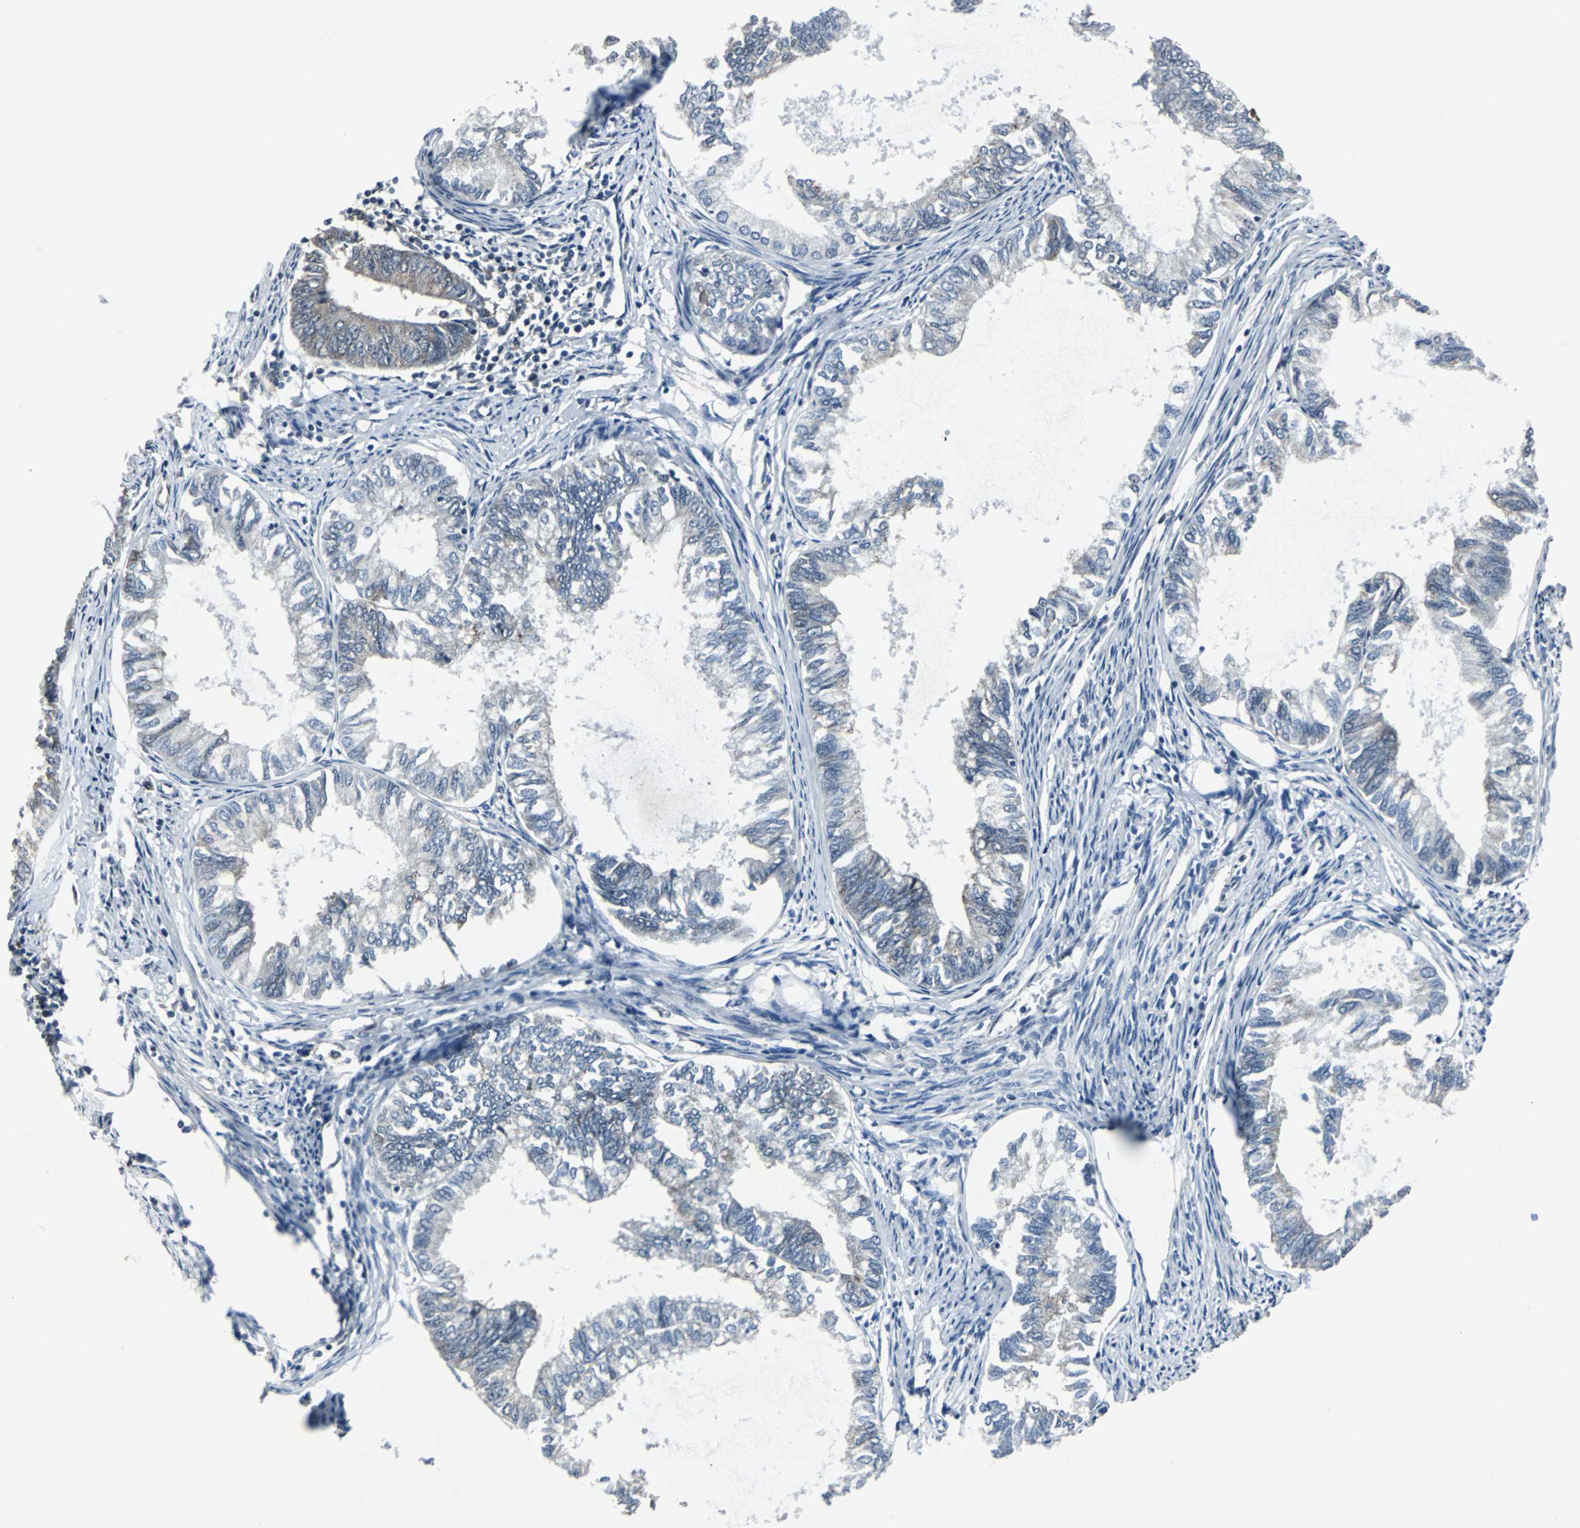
{"staining": {"intensity": "negative", "quantity": "none", "location": "none"}, "tissue": "endometrial cancer", "cell_type": "Tumor cells", "image_type": "cancer", "snomed": [{"axis": "morphology", "description": "Adenocarcinoma, NOS"}, {"axis": "topography", "description": "Endometrium"}], "caption": "An immunohistochemistry (IHC) image of endometrial cancer is shown. There is no staining in tumor cells of endometrial cancer.", "gene": "MKX", "patient": {"sex": "female", "age": 86}}